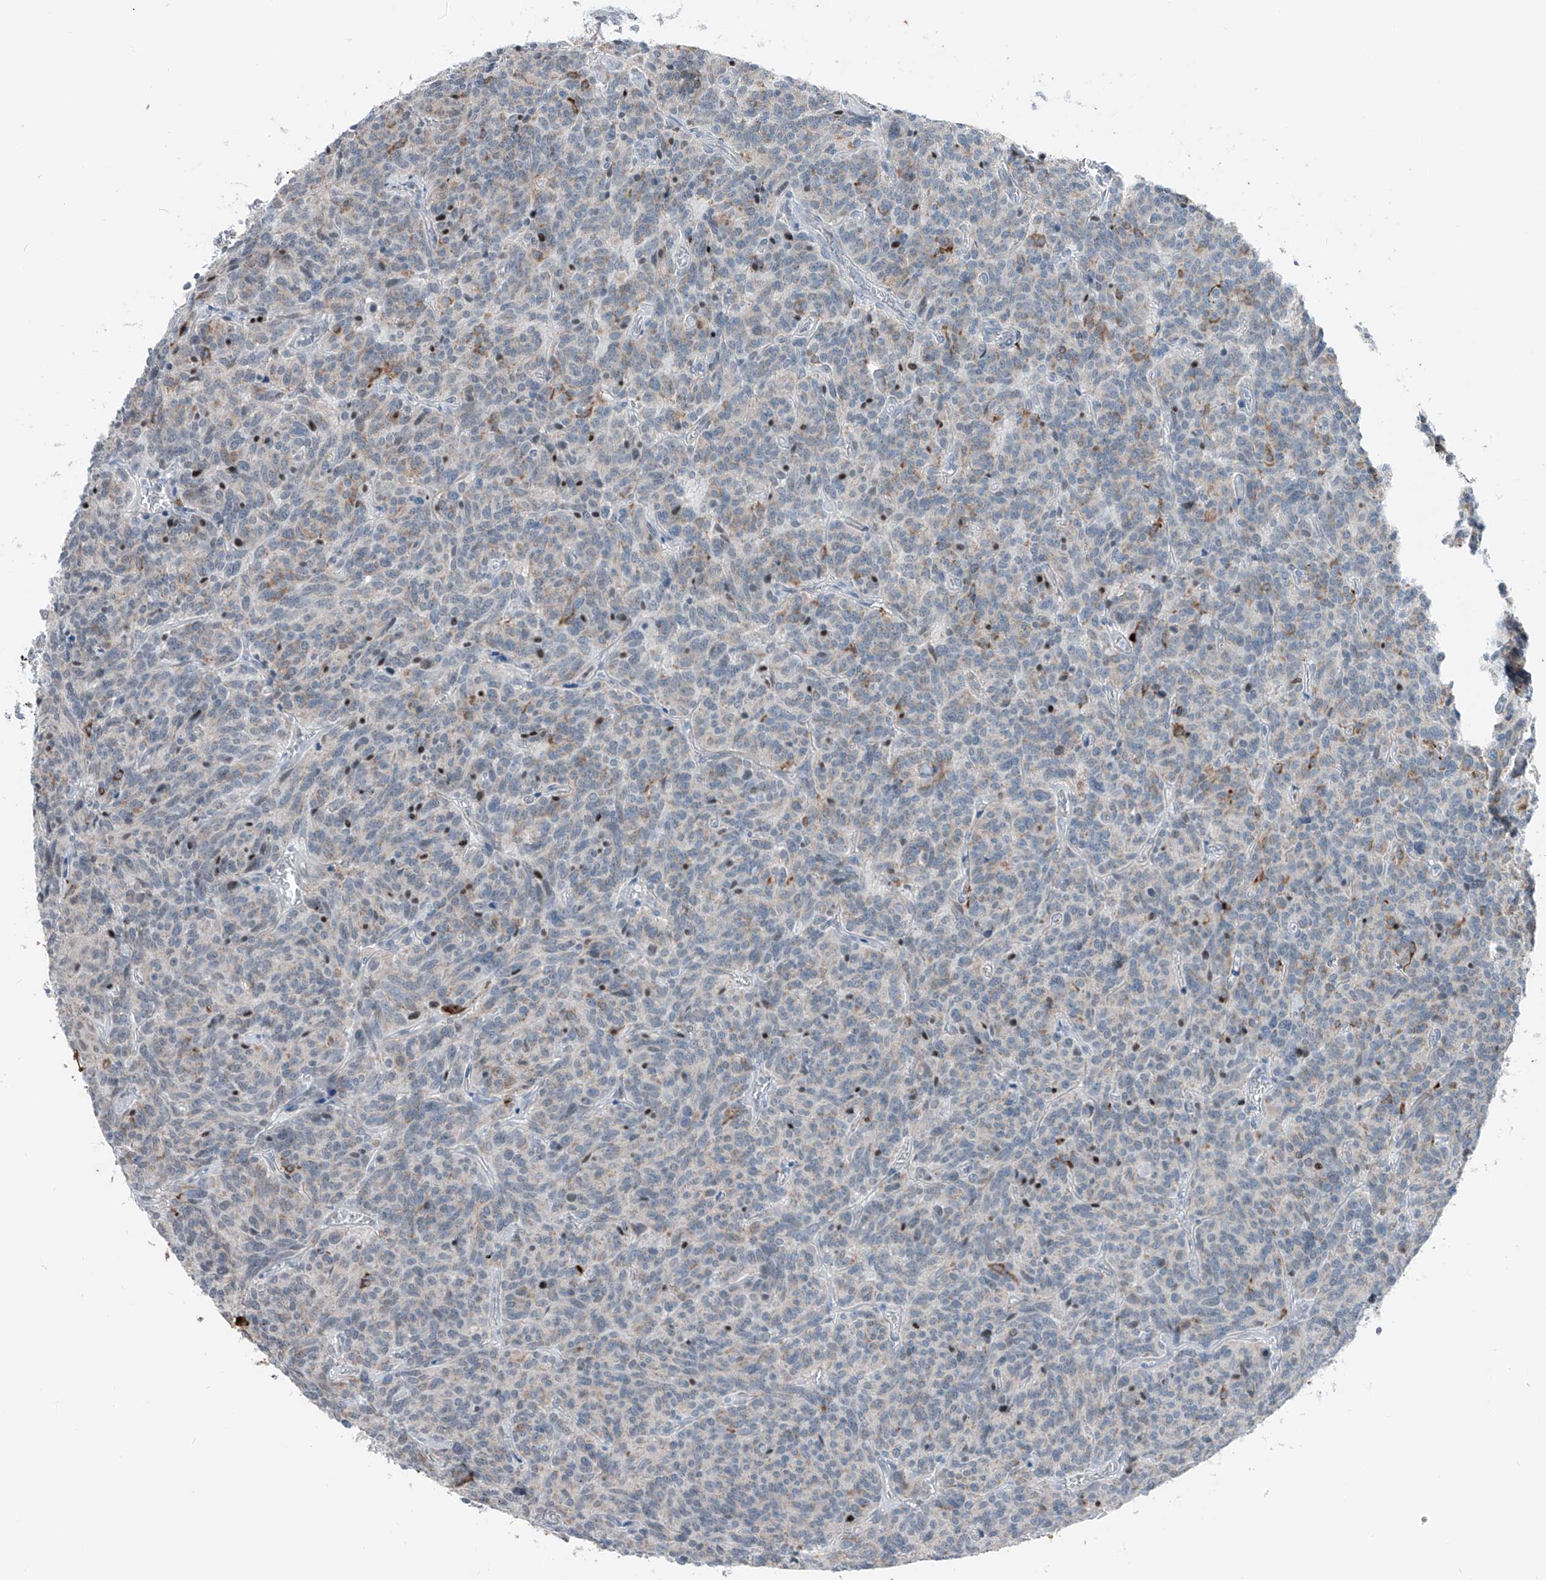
{"staining": {"intensity": "weak", "quantity": "25%-75%", "location": "cytoplasmic/membranous"}, "tissue": "carcinoid", "cell_type": "Tumor cells", "image_type": "cancer", "snomed": [{"axis": "morphology", "description": "Carcinoid, malignant, NOS"}, {"axis": "topography", "description": "Lung"}], "caption": "This image shows immunohistochemistry staining of human malignant carcinoid, with low weak cytoplasmic/membranous expression in approximately 25%-75% of tumor cells.", "gene": "DYRK1B", "patient": {"sex": "female", "age": 46}}